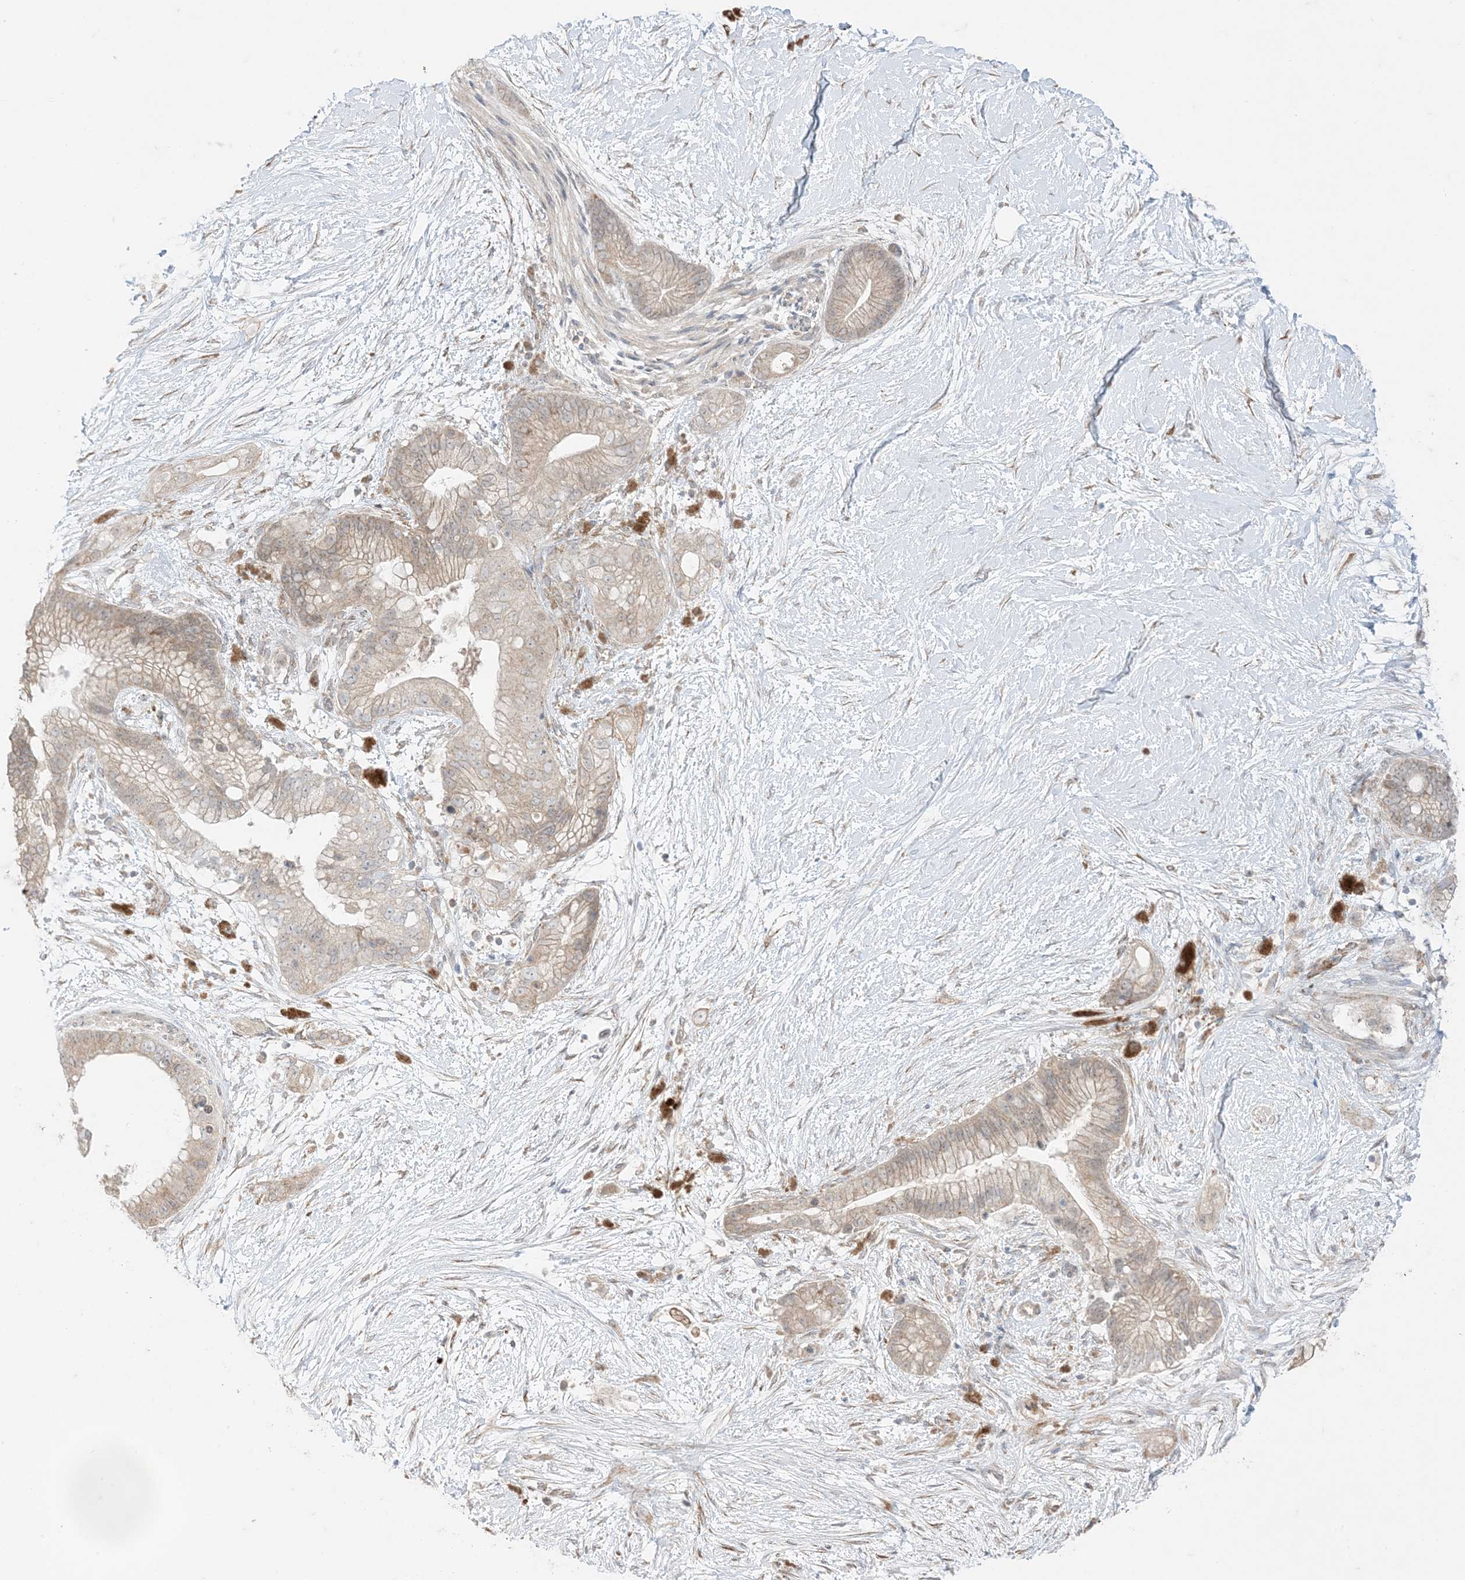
{"staining": {"intensity": "weak", "quantity": "25%-75%", "location": "cytoplasmic/membranous"}, "tissue": "pancreatic cancer", "cell_type": "Tumor cells", "image_type": "cancer", "snomed": [{"axis": "morphology", "description": "Adenocarcinoma, NOS"}, {"axis": "topography", "description": "Pancreas"}], "caption": "This is an image of immunohistochemistry staining of adenocarcinoma (pancreatic), which shows weak expression in the cytoplasmic/membranous of tumor cells.", "gene": "ODC1", "patient": {"sex": "male", "age": 53}}